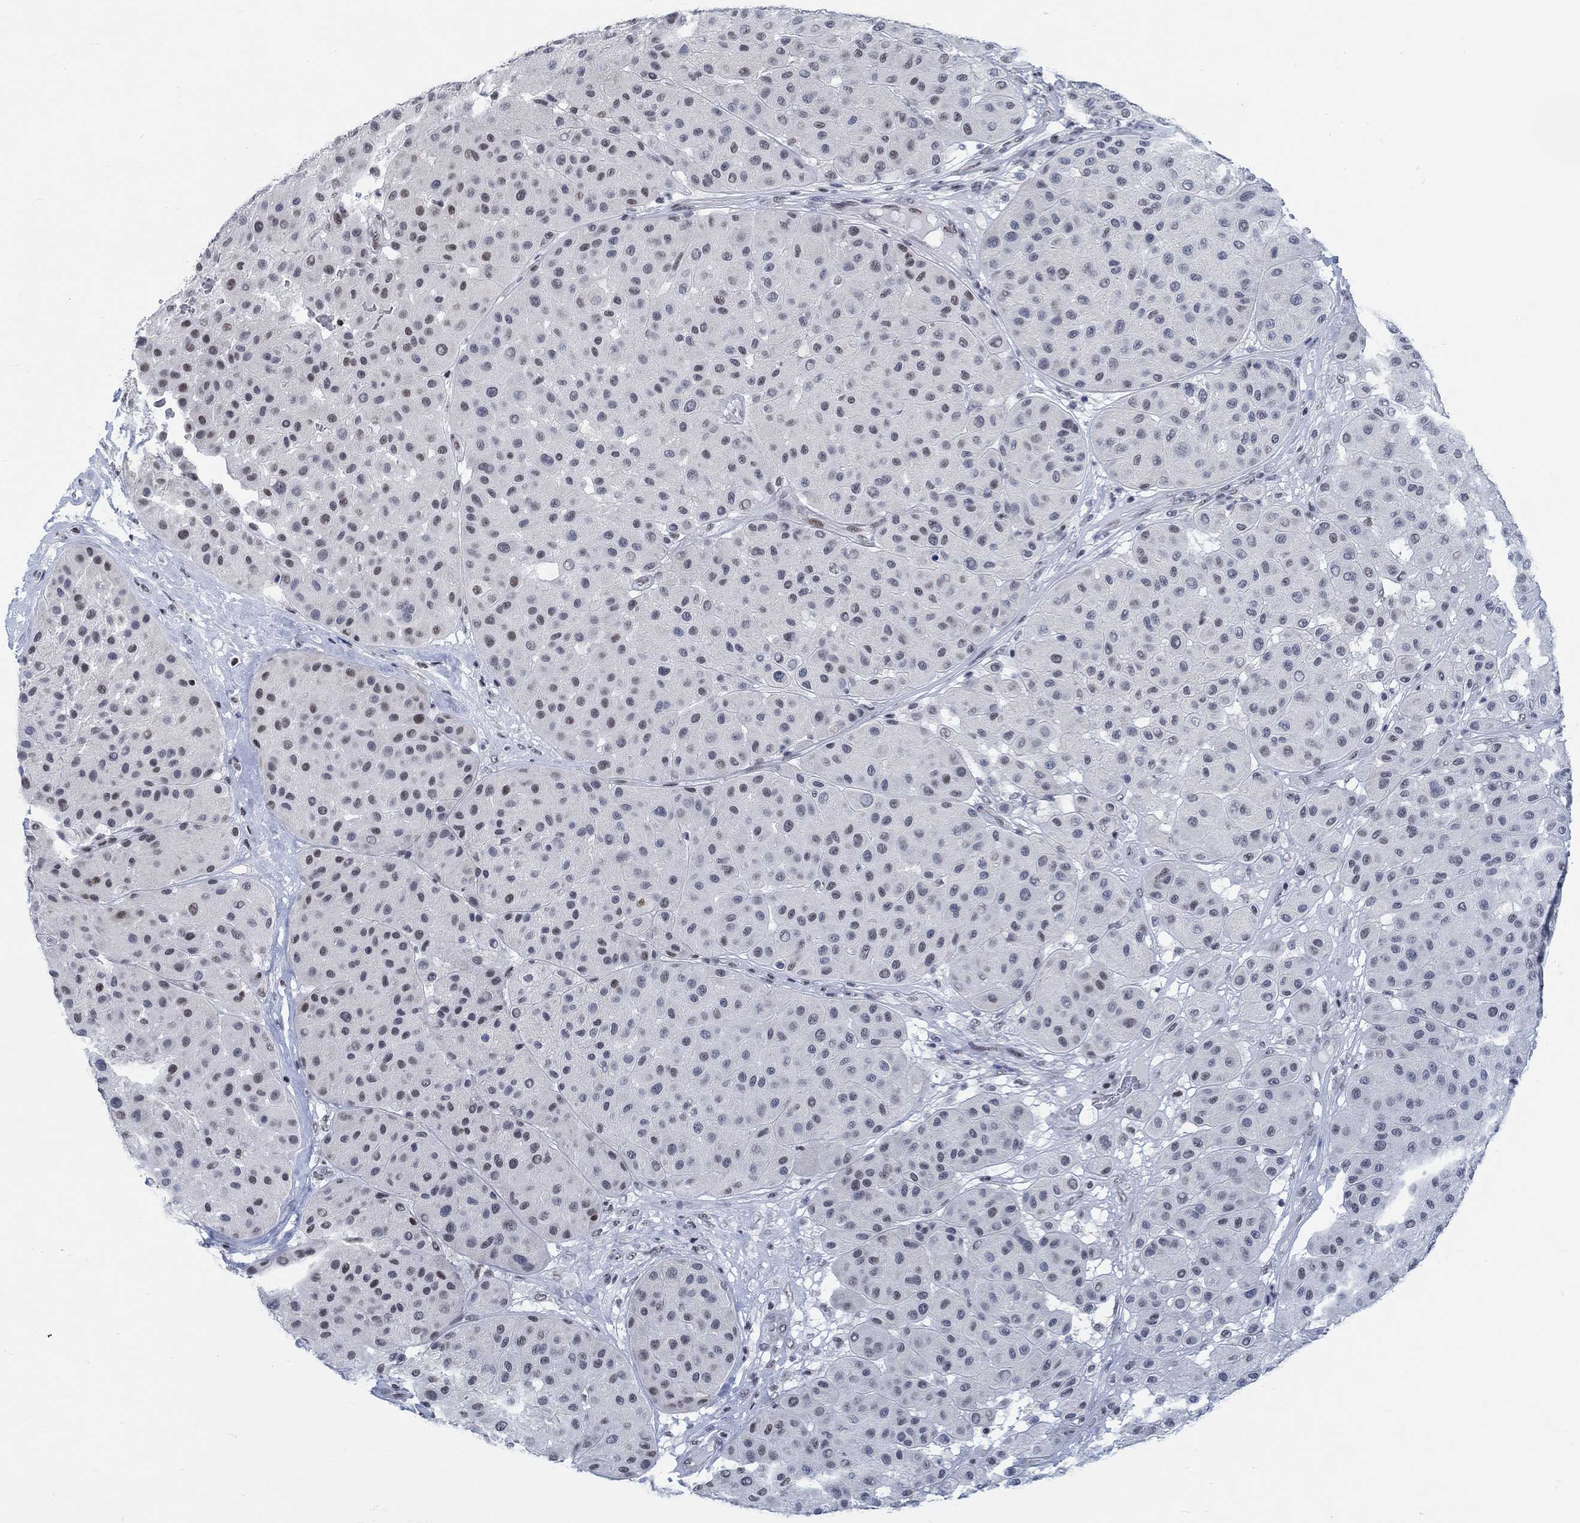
{"staining": {"intensity": "negative", "quantity": "none", "location": "none"}, "tissue": "melanoma", "cell_type": "Tumor cells", "image_type": "cancer", "snomed": [{"axis": "morphology", "description": "Malignant melanoma, Metastatic site"}, {"axis": "topography", "description": "Smooth muscle"}], "caption": "The immunohistochemistry photomicrograph has no significant staining in tumor cells of malignant melanoma (metastatic site) tissue.", "gene": "KCNH8", "patient": {"sex": "male", "age": 41}}